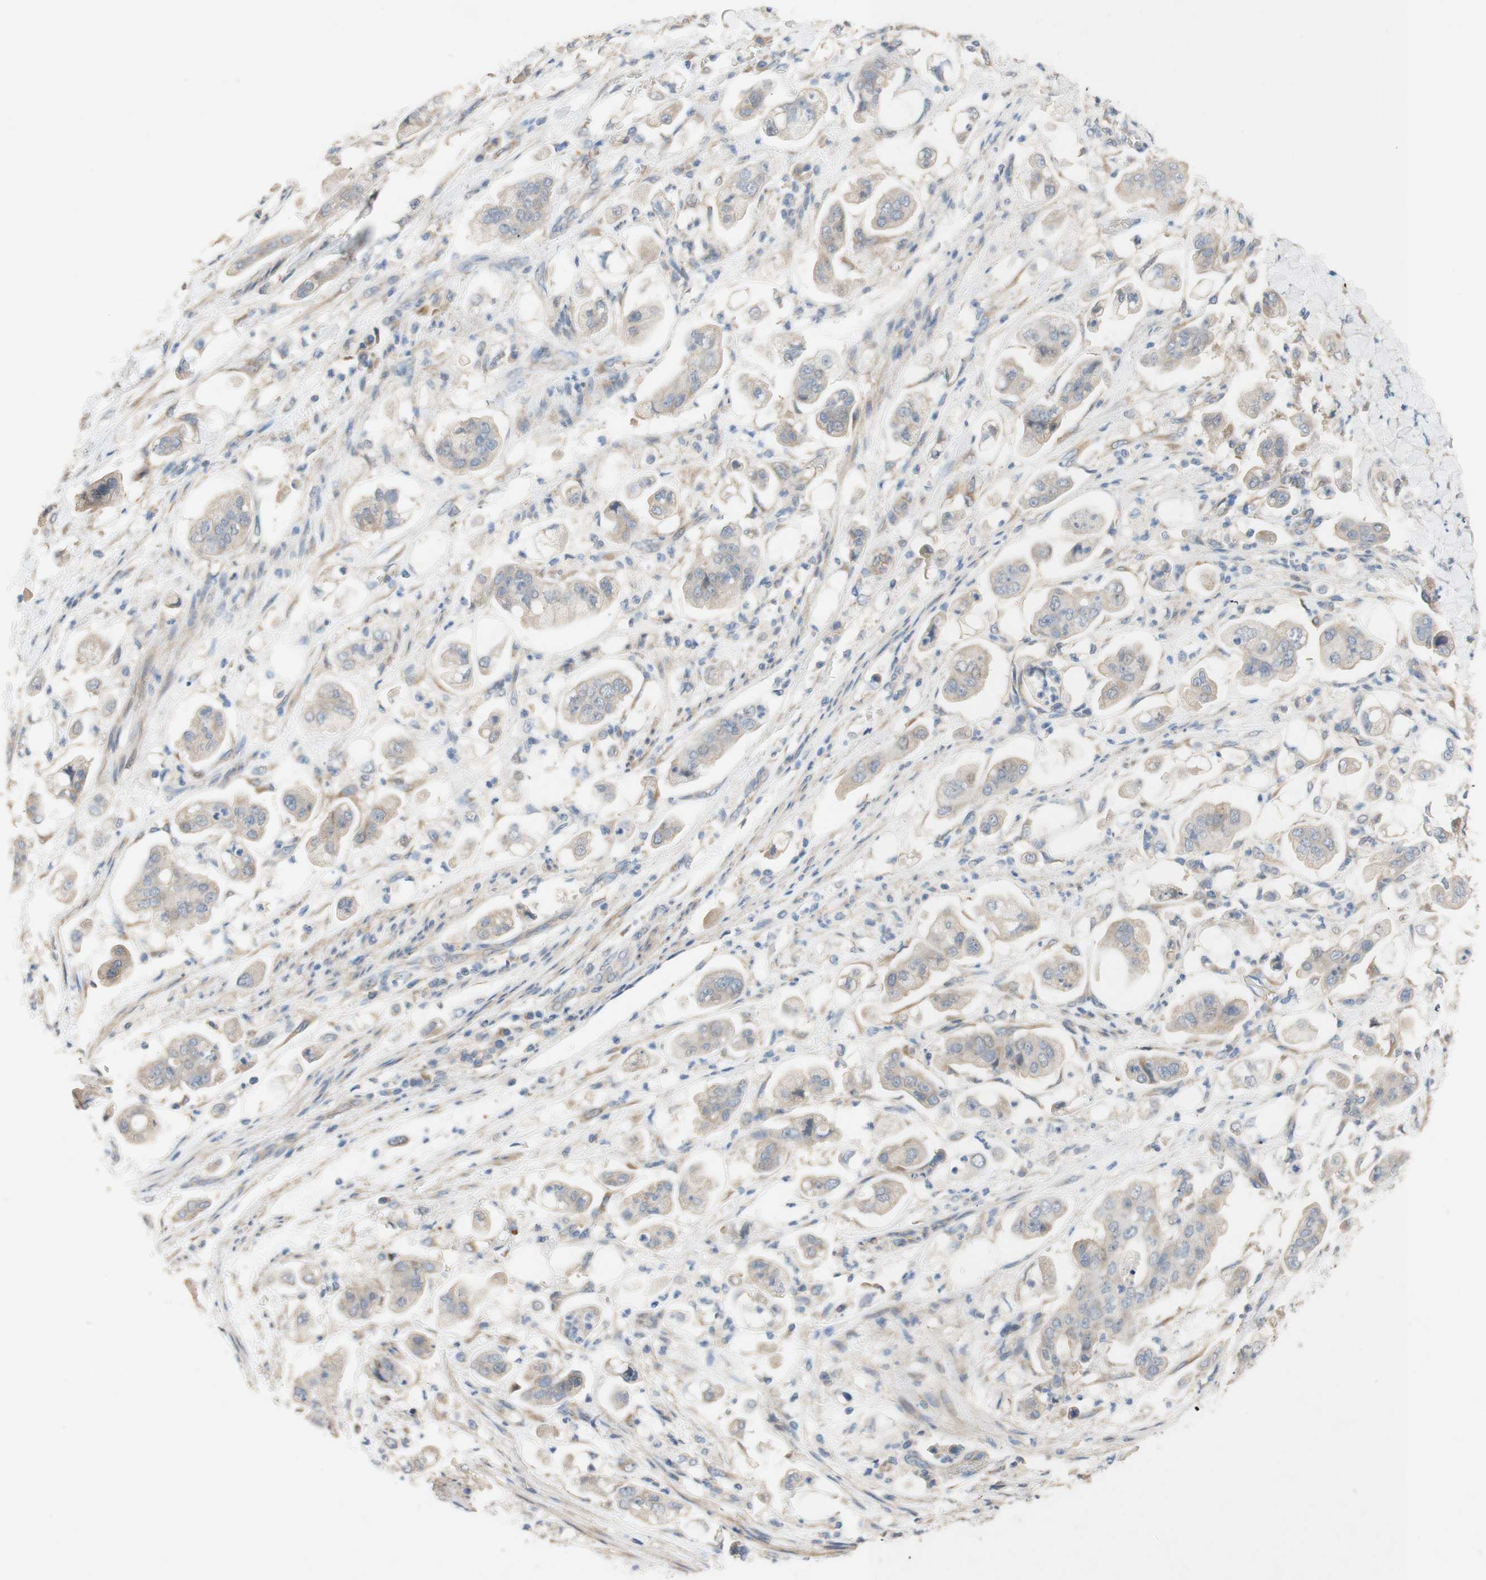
{"staining": {"intensity": "weak", "quantity": ">75%", "location": "cytoplasmic/membranous"}, "tissue": "stomach cancer", "cell_type": "Tumor cells", "image_type": "cancer", "snomed": [{"axis": "morphology", "description": "Adenocarcinoma, NOS"}, {"axis": "topography", "description": "Stomach"}], "caption": "Weak cytoplasmic/membranous positivity is identified in approximately >75% of tumor cells in stomach cancer (adenocarcinoma). Using DAB (brown) and hematoxylin (blue) stains, captured at high magnification using brightfield microscopy.", "gene": "DKK3", "patient": {"sex": "male", "age": 62}}